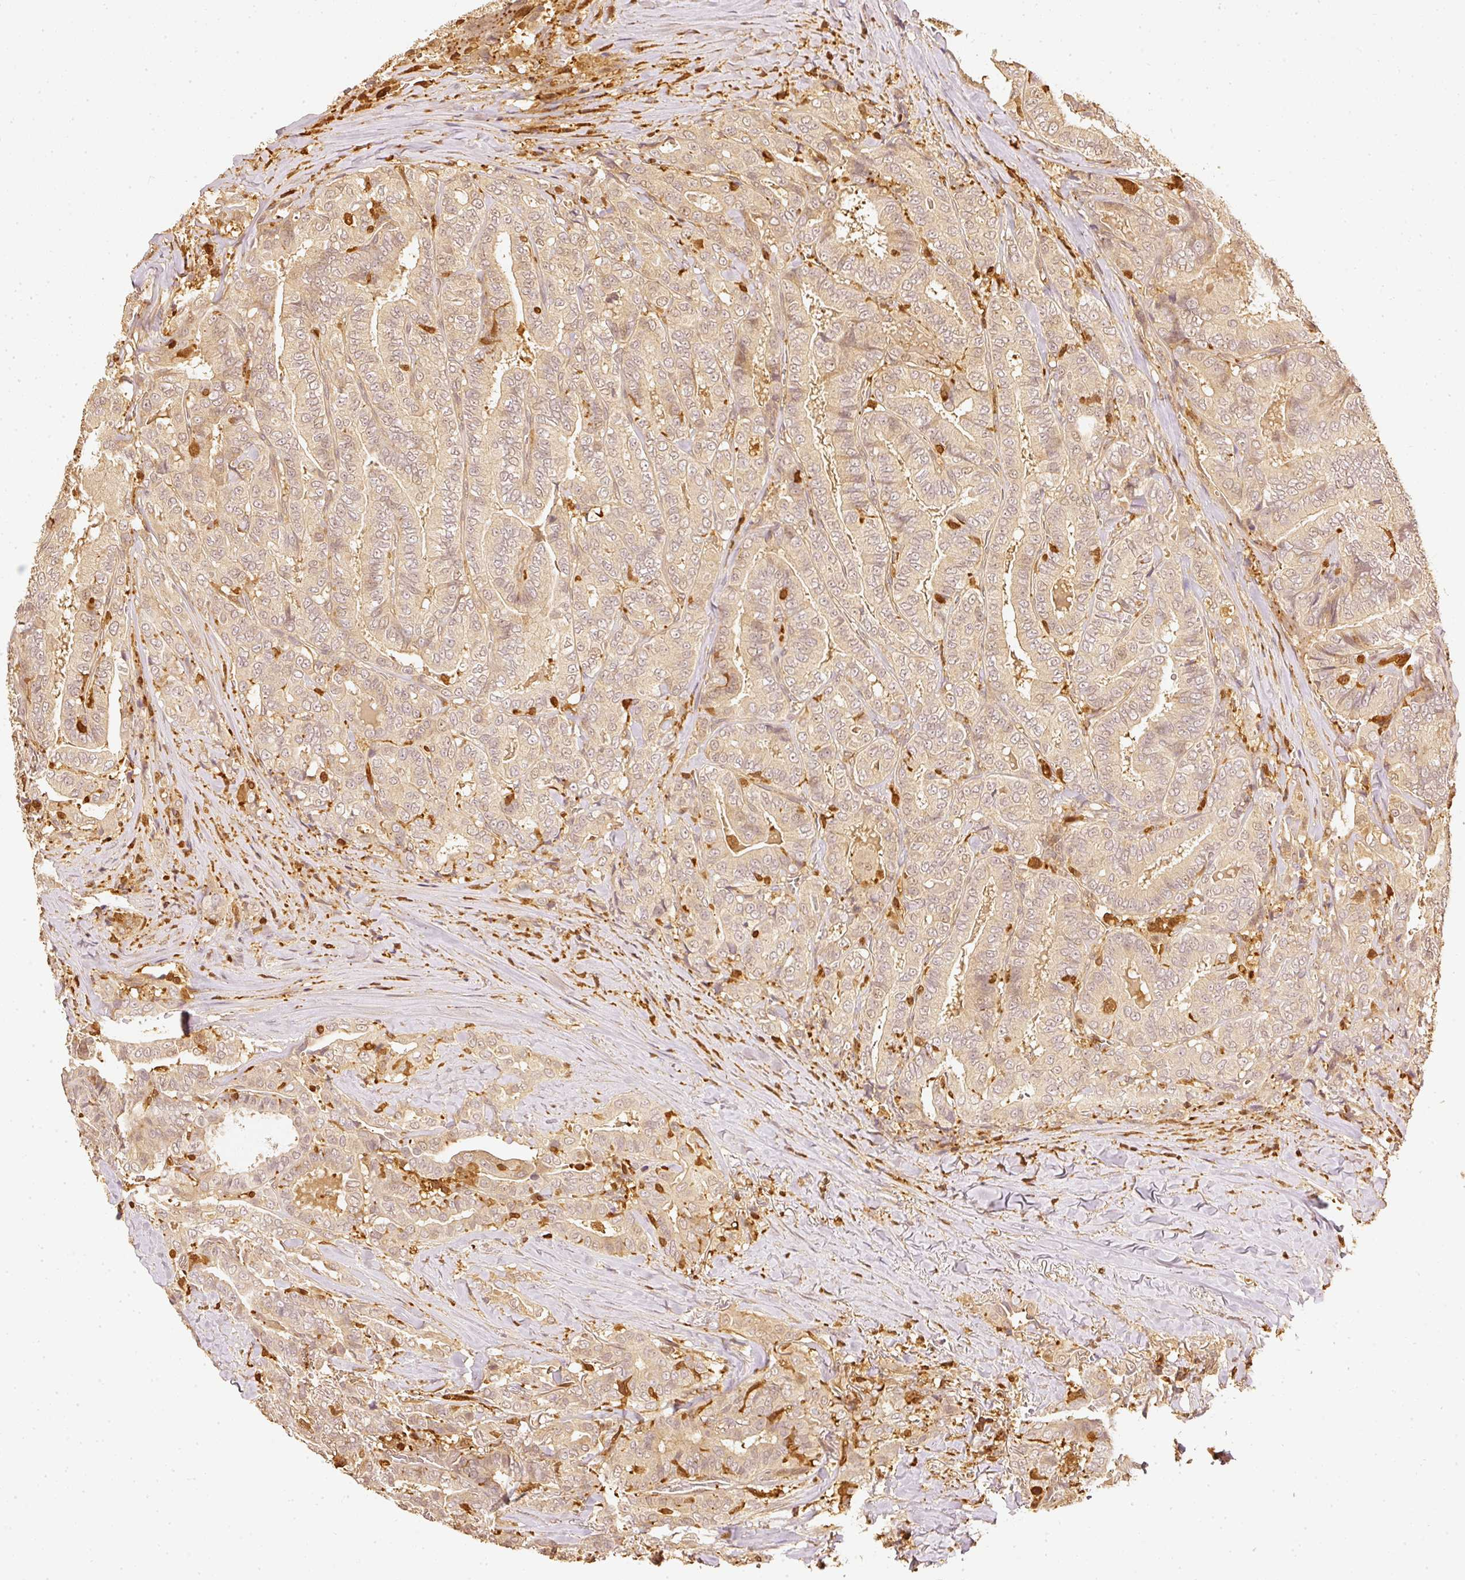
{"staining": {"intensity": "weak", "quantity": ">75%", "location": "cytoplasmic/membranous"}, "tissue": "thyroid cancer", "cell_type": "Tumor cells", "image_type": "cancer", "snomed": [{"axis": "morphology", "description": "Papillary adenocarcinoma, NOS"}, {"axis": "topography", "description": "Thyroid gland"}], "caption": "Brown immunohistochemical staining in papillary adenocarcinoma (thyroid) reveals weak cytoplasmic/membranous expression in about >75% of tumor cells. (IHC, brightfield microscopy, high magnification).", "gene": "PFN1", "patient": {"sex": "male", "age": 61}}